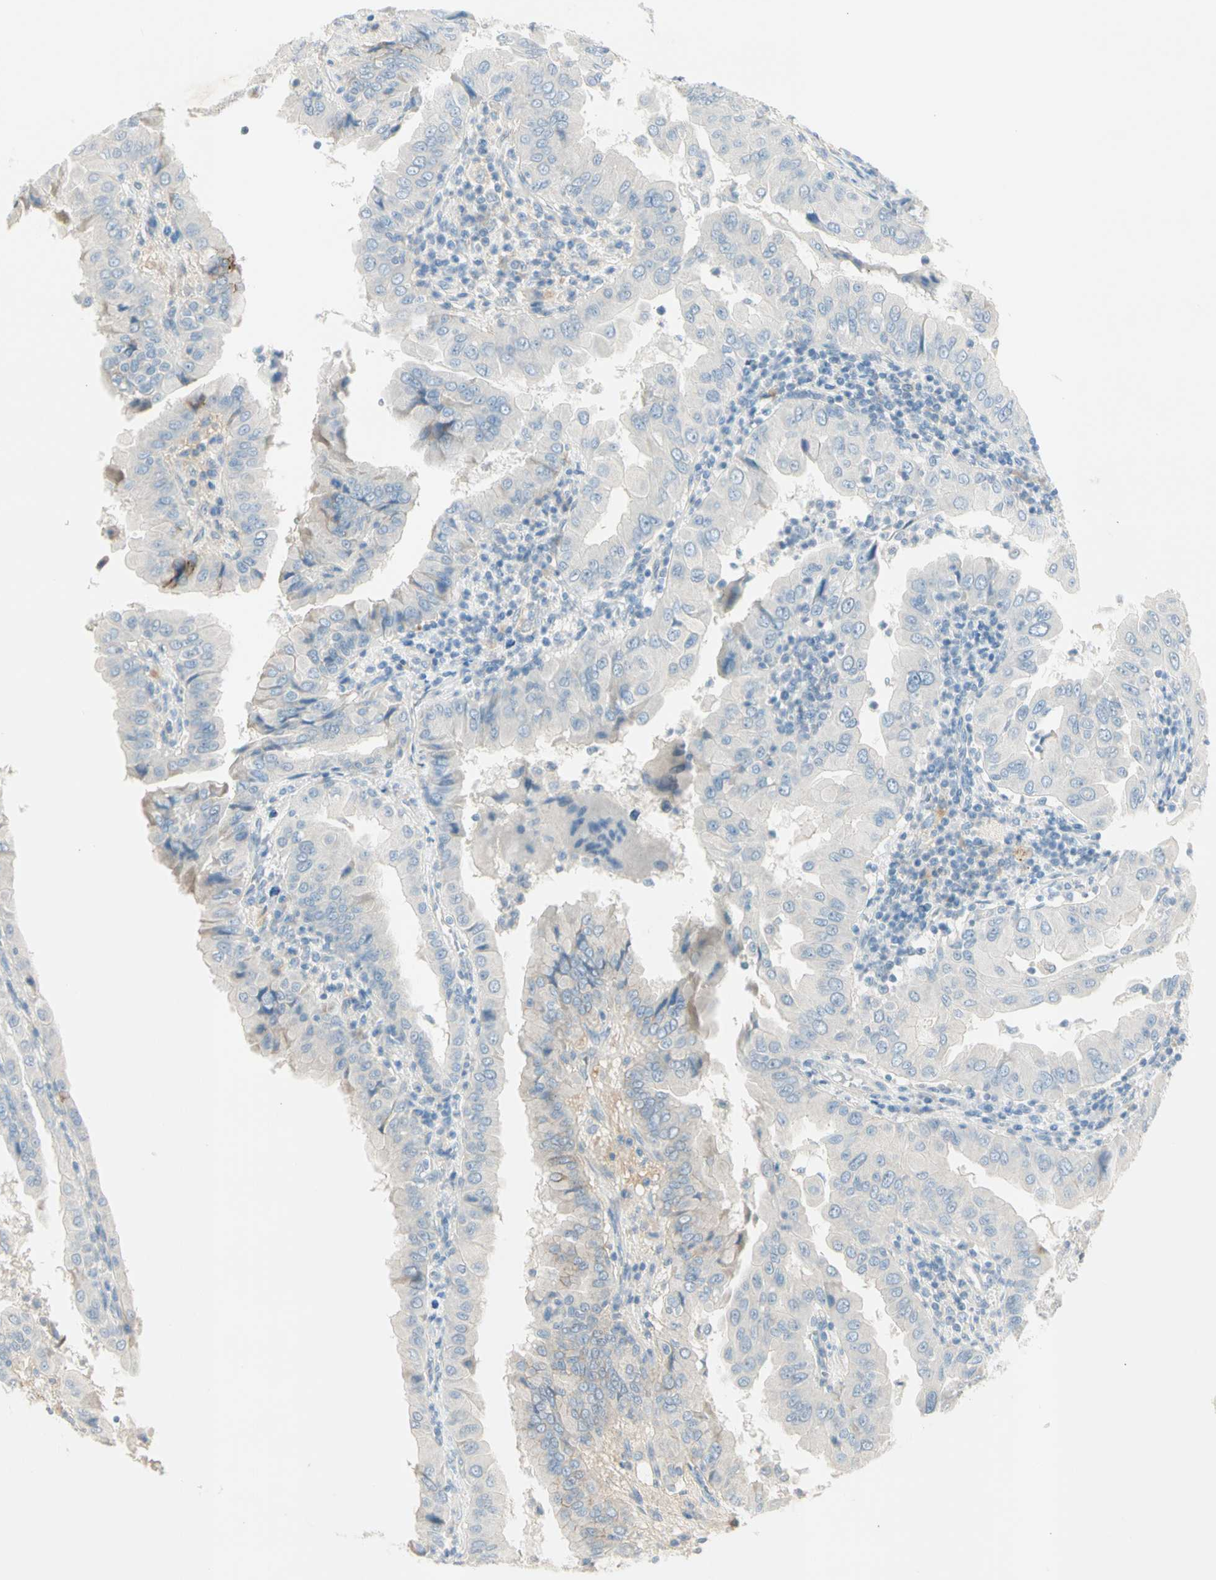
{"staining": {"intensity": "negative", "quantity": "none", "location": "none"}, "tissue": "thyroid cancer", "cell_type": "Tumor cells", "image_type": "cancer", "snomed": [{"axis": "morphology", "description": "Papillary adenocarcinoma, NOS"}, {"axis": "topography", "description": "Thyroid gland"}], "caption": "Tumor cells are negative for protein expression in human thyroid cancer (papillary adenocarcinoma).", "gene": "SERPIND1", "patient": {"sex": "male", "age": 33}}